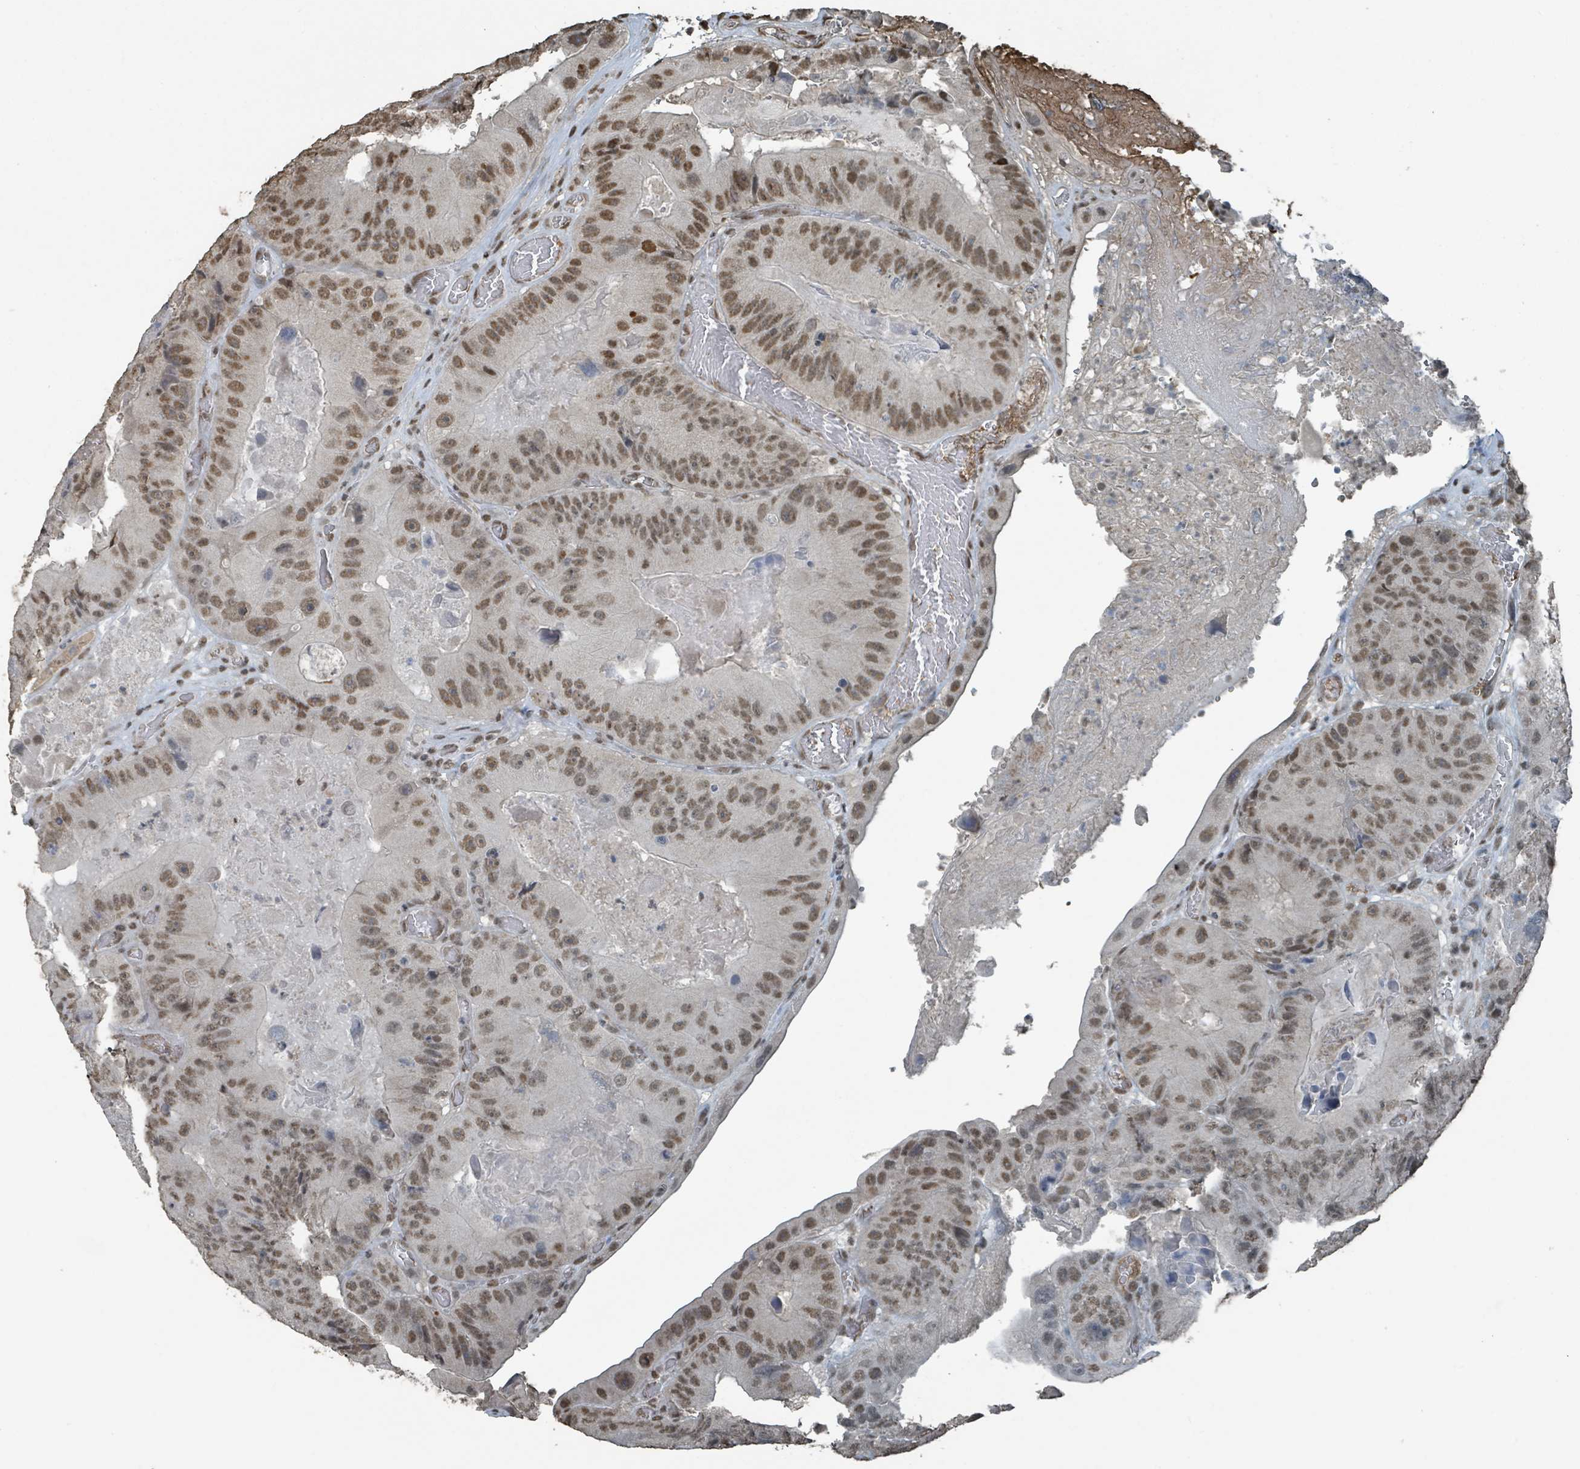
{"staining": {"intensity": "moderate", "quantity": ">75%", "location": "nuclear"}, "tissue": "colorectal cancer", "cell_type": "Tumor cells", "image_type": "cancer", "snomed": [{"axis": "morphology", "description": "Adenocarcinoma, NOS"}, {"axis": "topography", "description": "Colon"}], "caption": "Human colorectal adenocarcinoma stained with a protein marker reveals moderate staining in tumor cells.", "gene": "PHIP", "patient": {"sex": "female", "age": 86}}